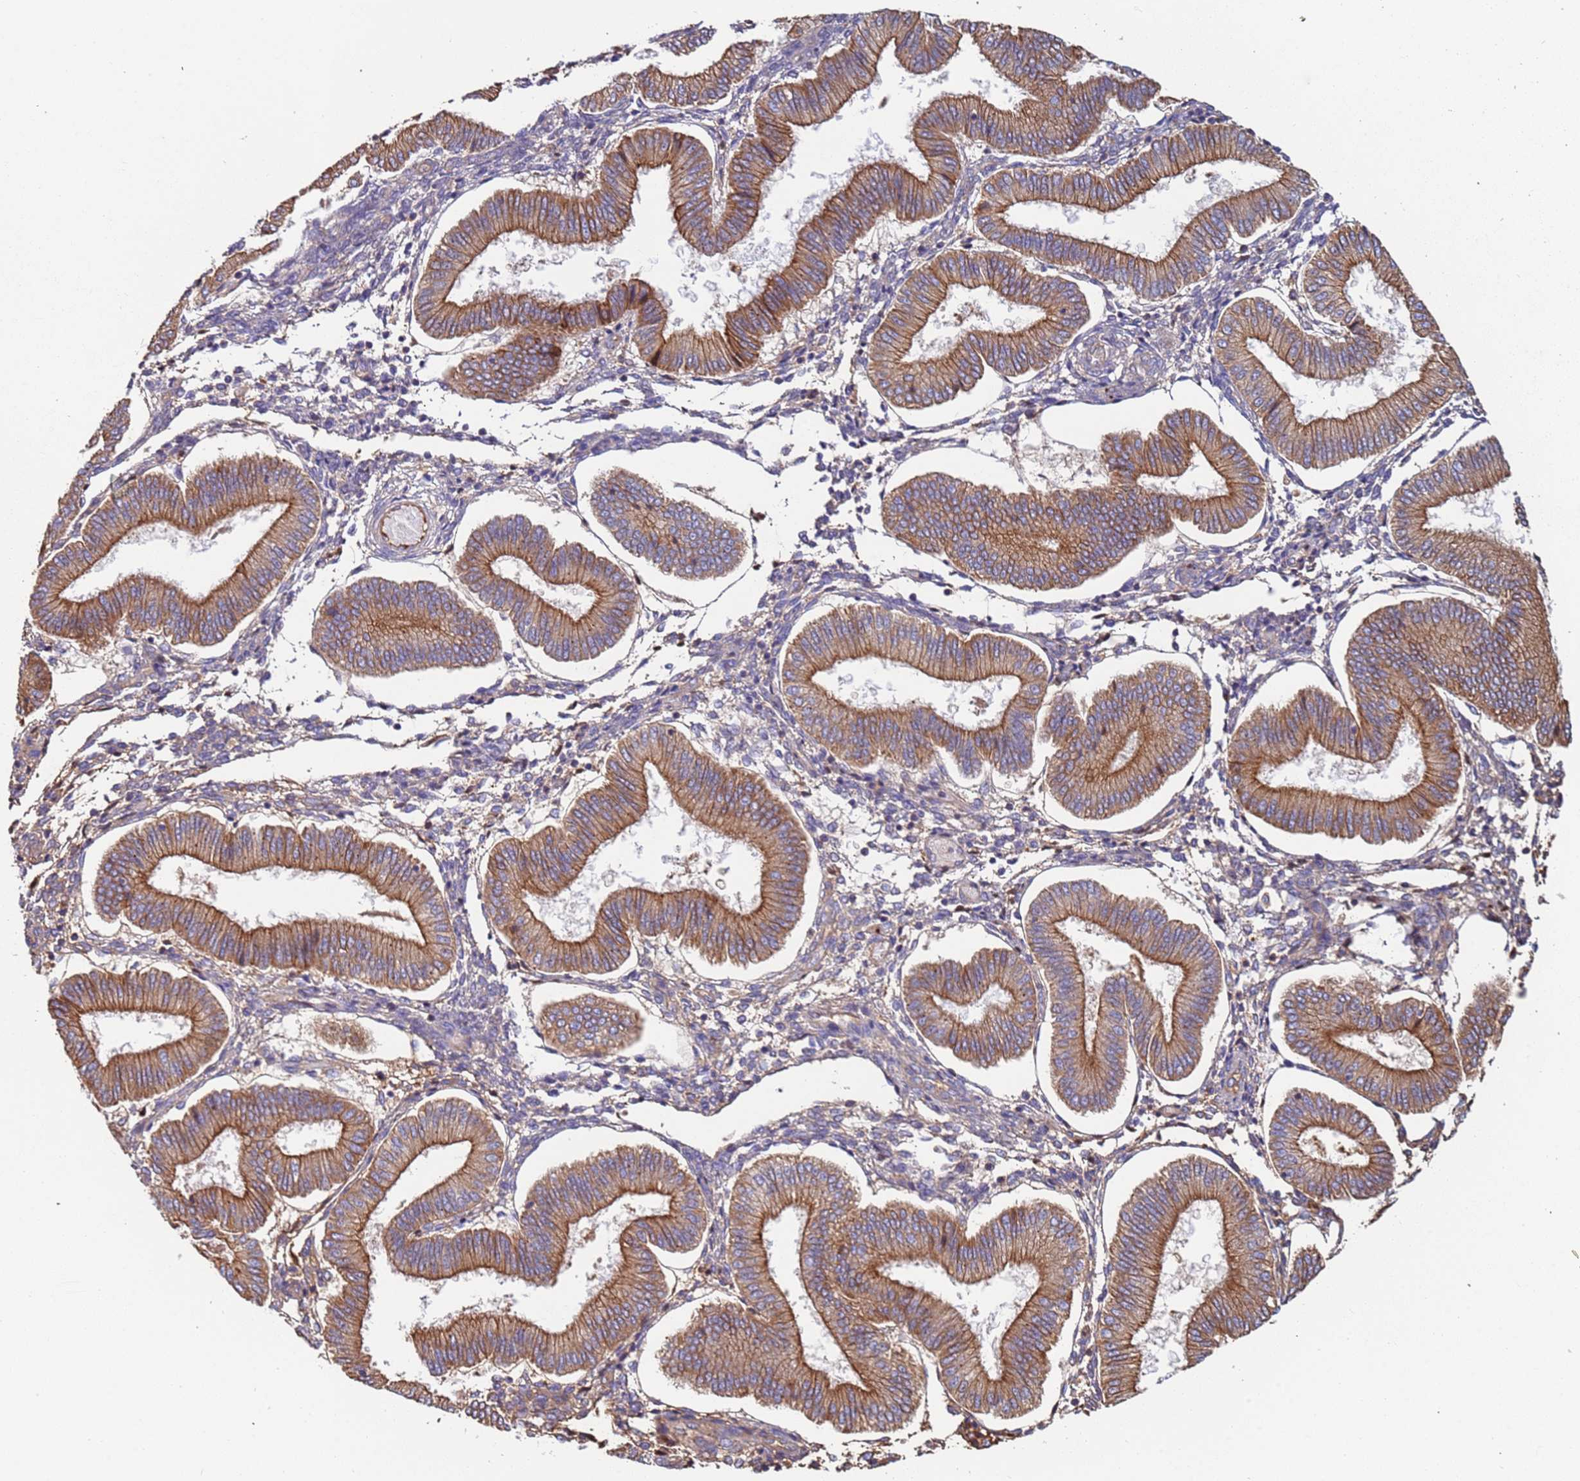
{"staining": {"intensity": "negative", "quantity": "none", "location": "none"}, "tissue": "endometrium", "cell_type": "Cells in endometrial stroma", "image_type": "normal", "snomed": [{"axis": "morphology", "description": "Normal tissue, NOS"}, {"axis": "topography", "description": "Endometrium"}], "caption": "Cells in endometrial stroma show no significant protein staining in normal endometrium.", "gene": "CYSLTR2", "patient": {"sex": "female", "age": 39}}